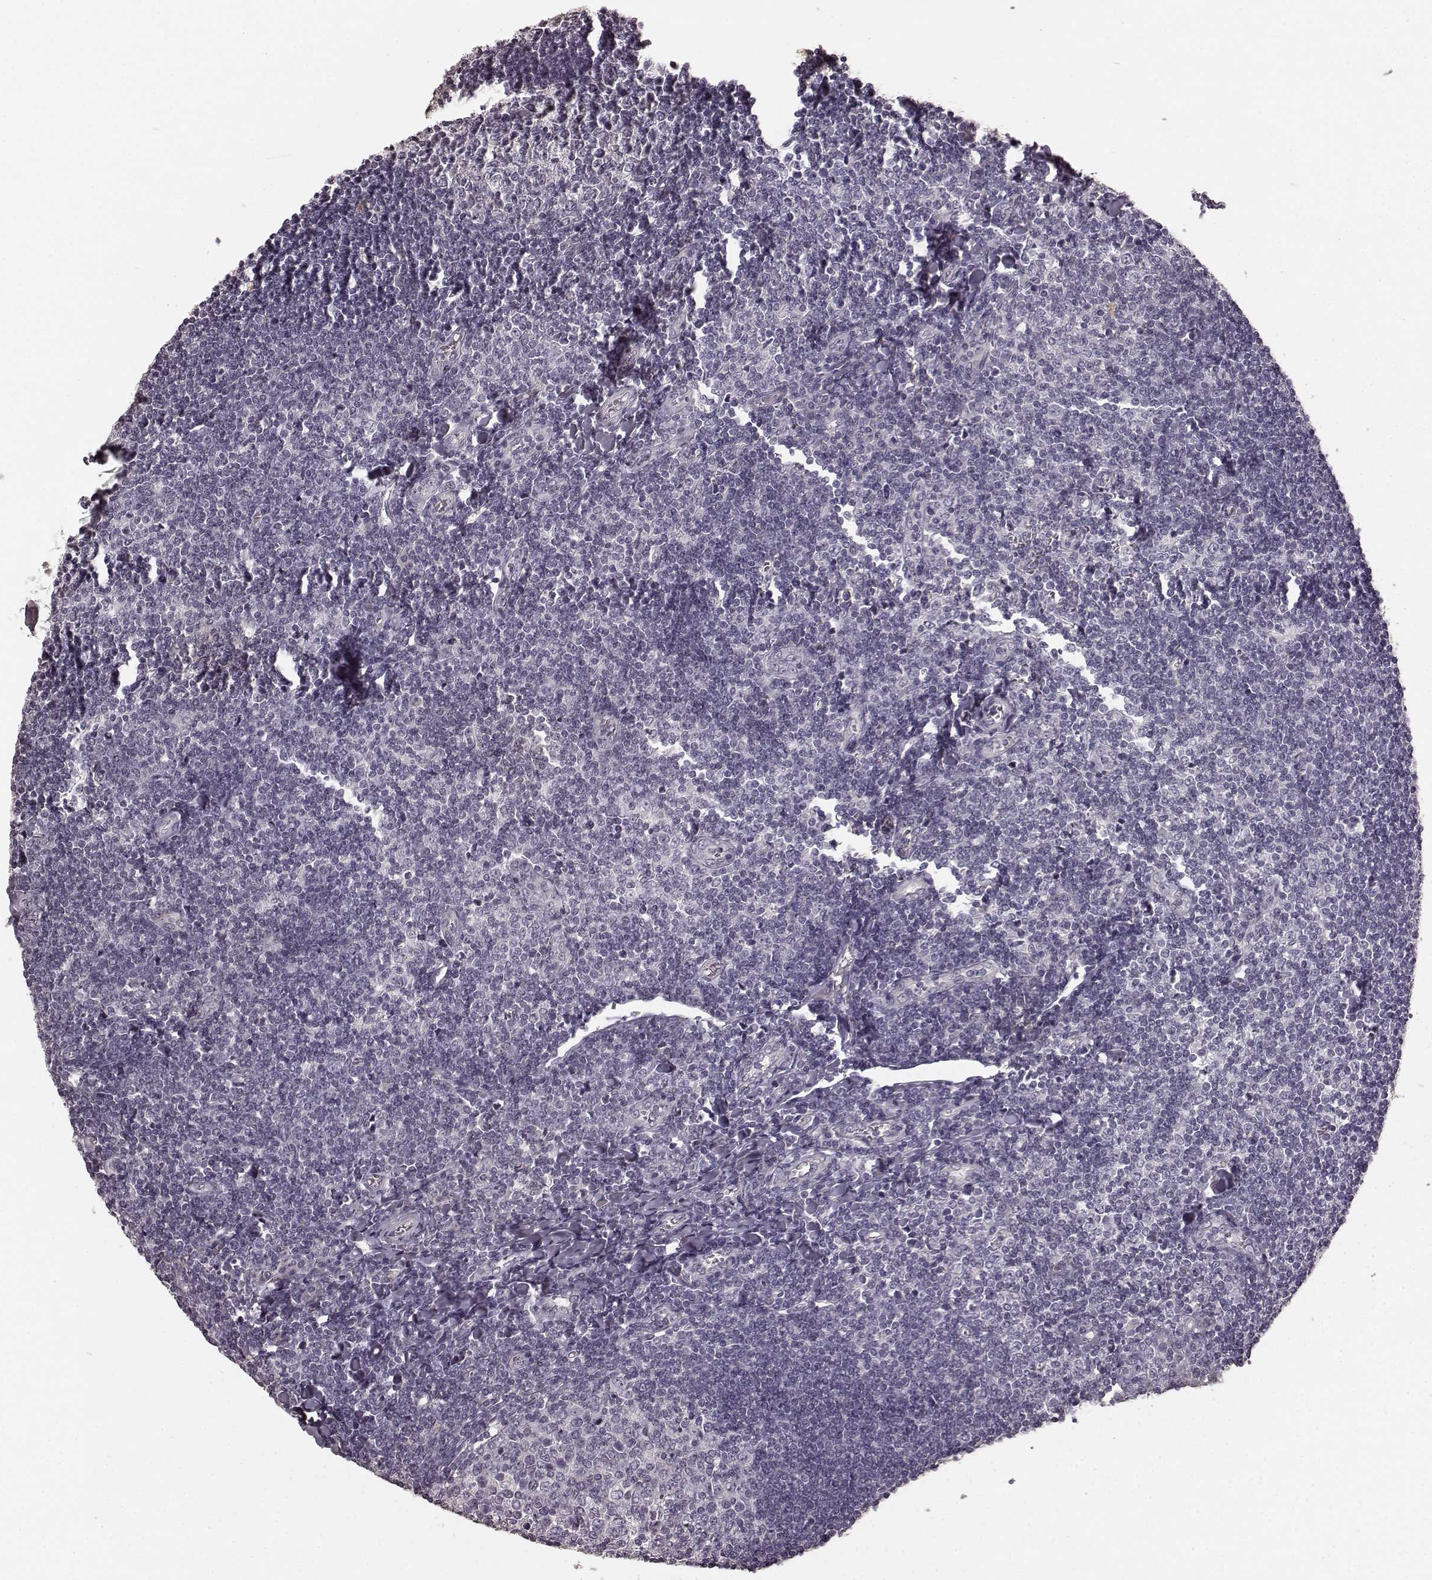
{"staining": {"intensity": "negative", "quantity": "none", "location": "none"}, "tissue": "tonsil", "cell_type": "Germinal center cells", "image_type": "normal", "snomed": [{"axis": "morphology", "description": "Normal tissue, NOS"}, {"axis": "topography", "description": "Tonsil"}], "caption": "The immunohistochemistry (IHC) photomicrograph has no significant positivity in germinal center cells of tonsil. (Stains: DAB (3,3'-diaminobenzidine) IHC with hematoxylin counter stain, Microscopy: brightfield microscopy at high magnification).", "gene": "RIT2", "patient": {"sex": "female", "age": 12}}